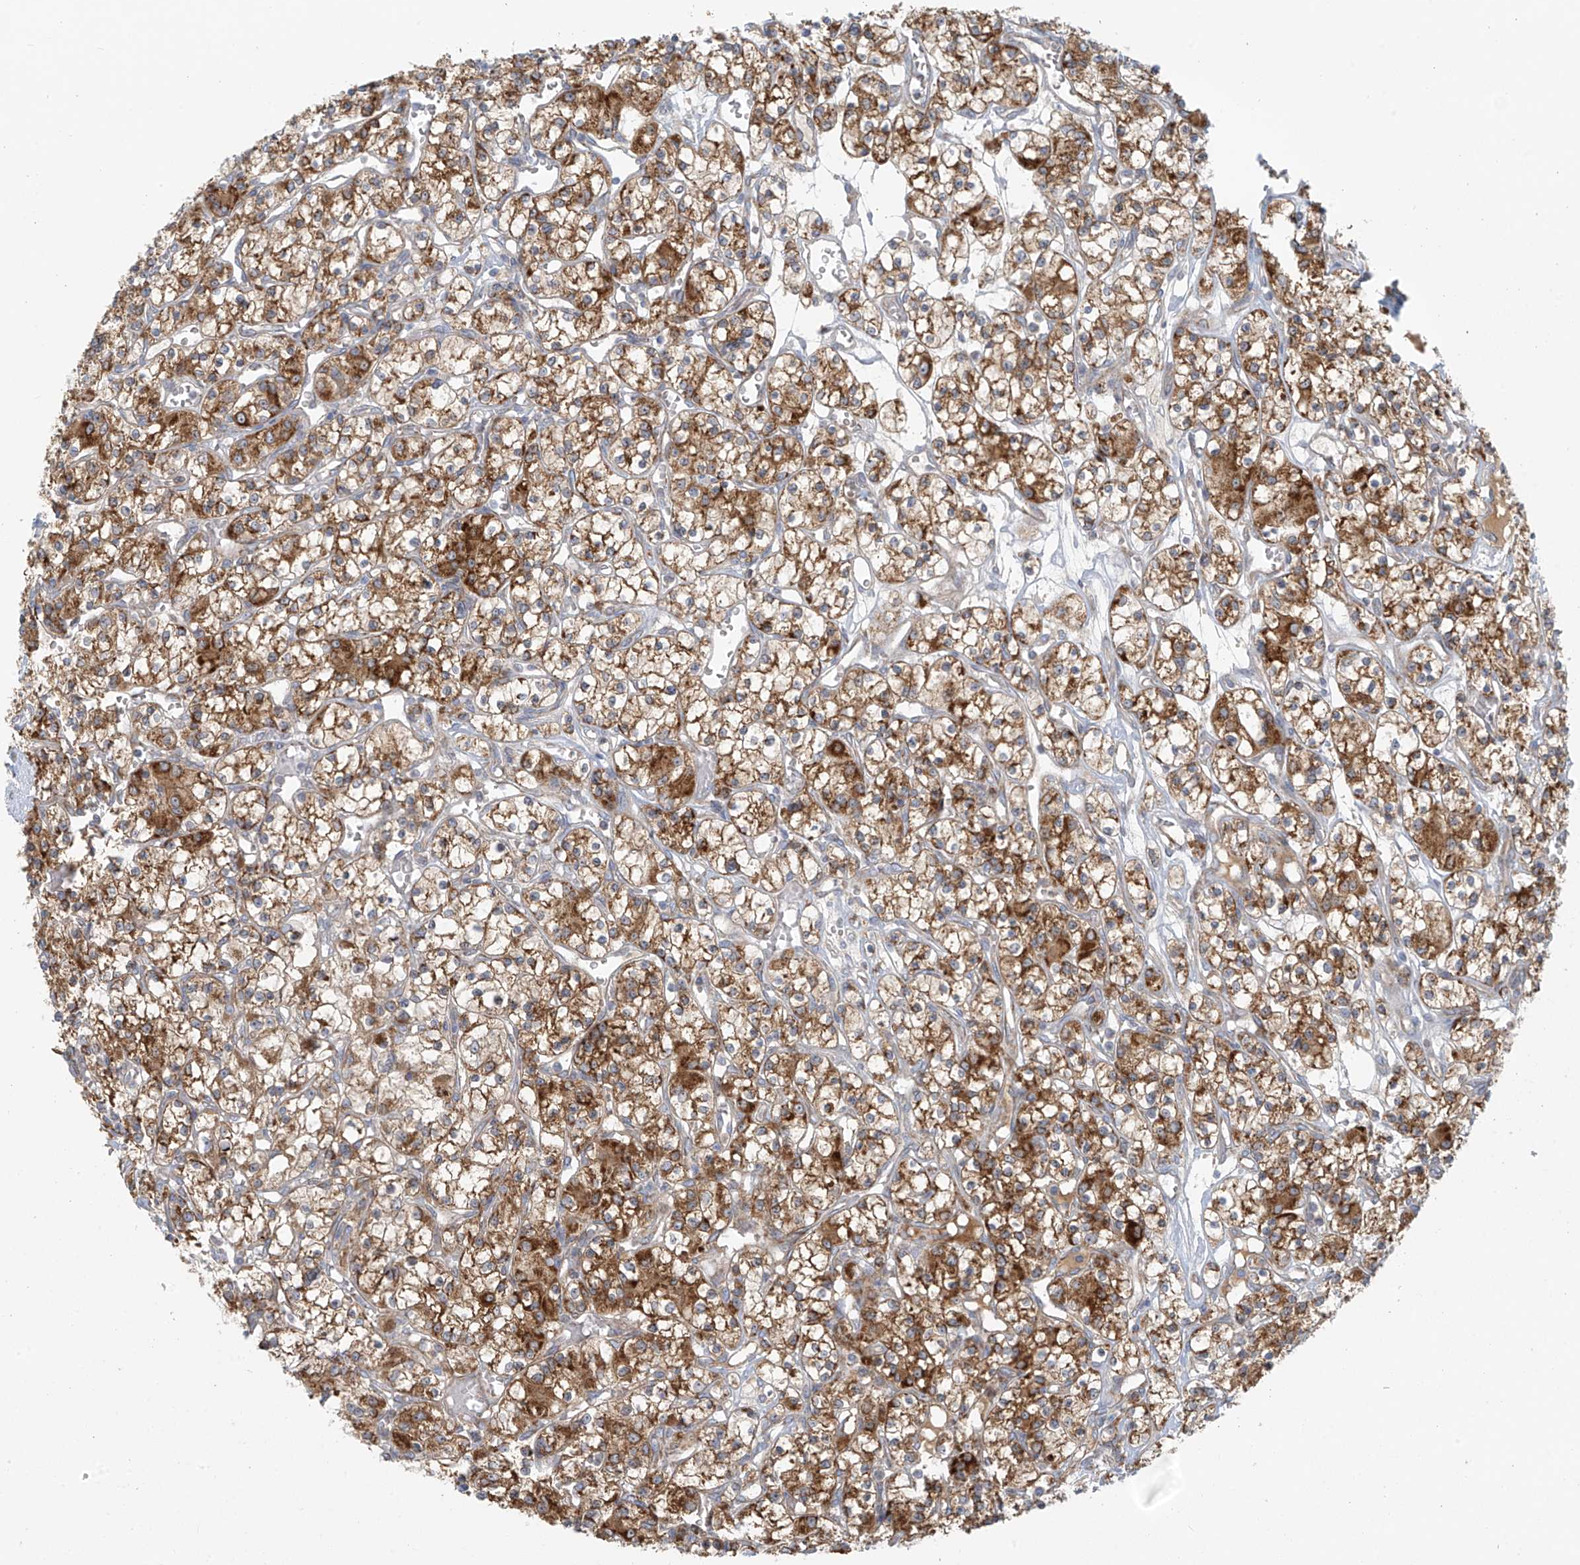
{"staining": {"intensity": "moderate", "quantity": ">75%", "location": "cytoplasmic/membranous"}, "tissue": "renal cancer", "cell_type": "Tumor cells", "image_type": "cancer", "snomed": [{"axis": "morphology", "description": "Adenocarcinoma, NOS"}, {"axis": "topography", "description": "Kidney"}], "caption": "The histopathology image shows immunohistochemical staining of renal adenocarcinoma. There is moderate cytoplasmic/membranous positivity is present in approximately >75% of tumor cells. The protein of interest is stained brown, and the nuclei are stained in blue (DAB (3,3'-diaminobenzidine) IHC with brightfield microscopy, high magnification).", "gene": "LZTS3", "patient": {"sex": "female", "age": 59}}